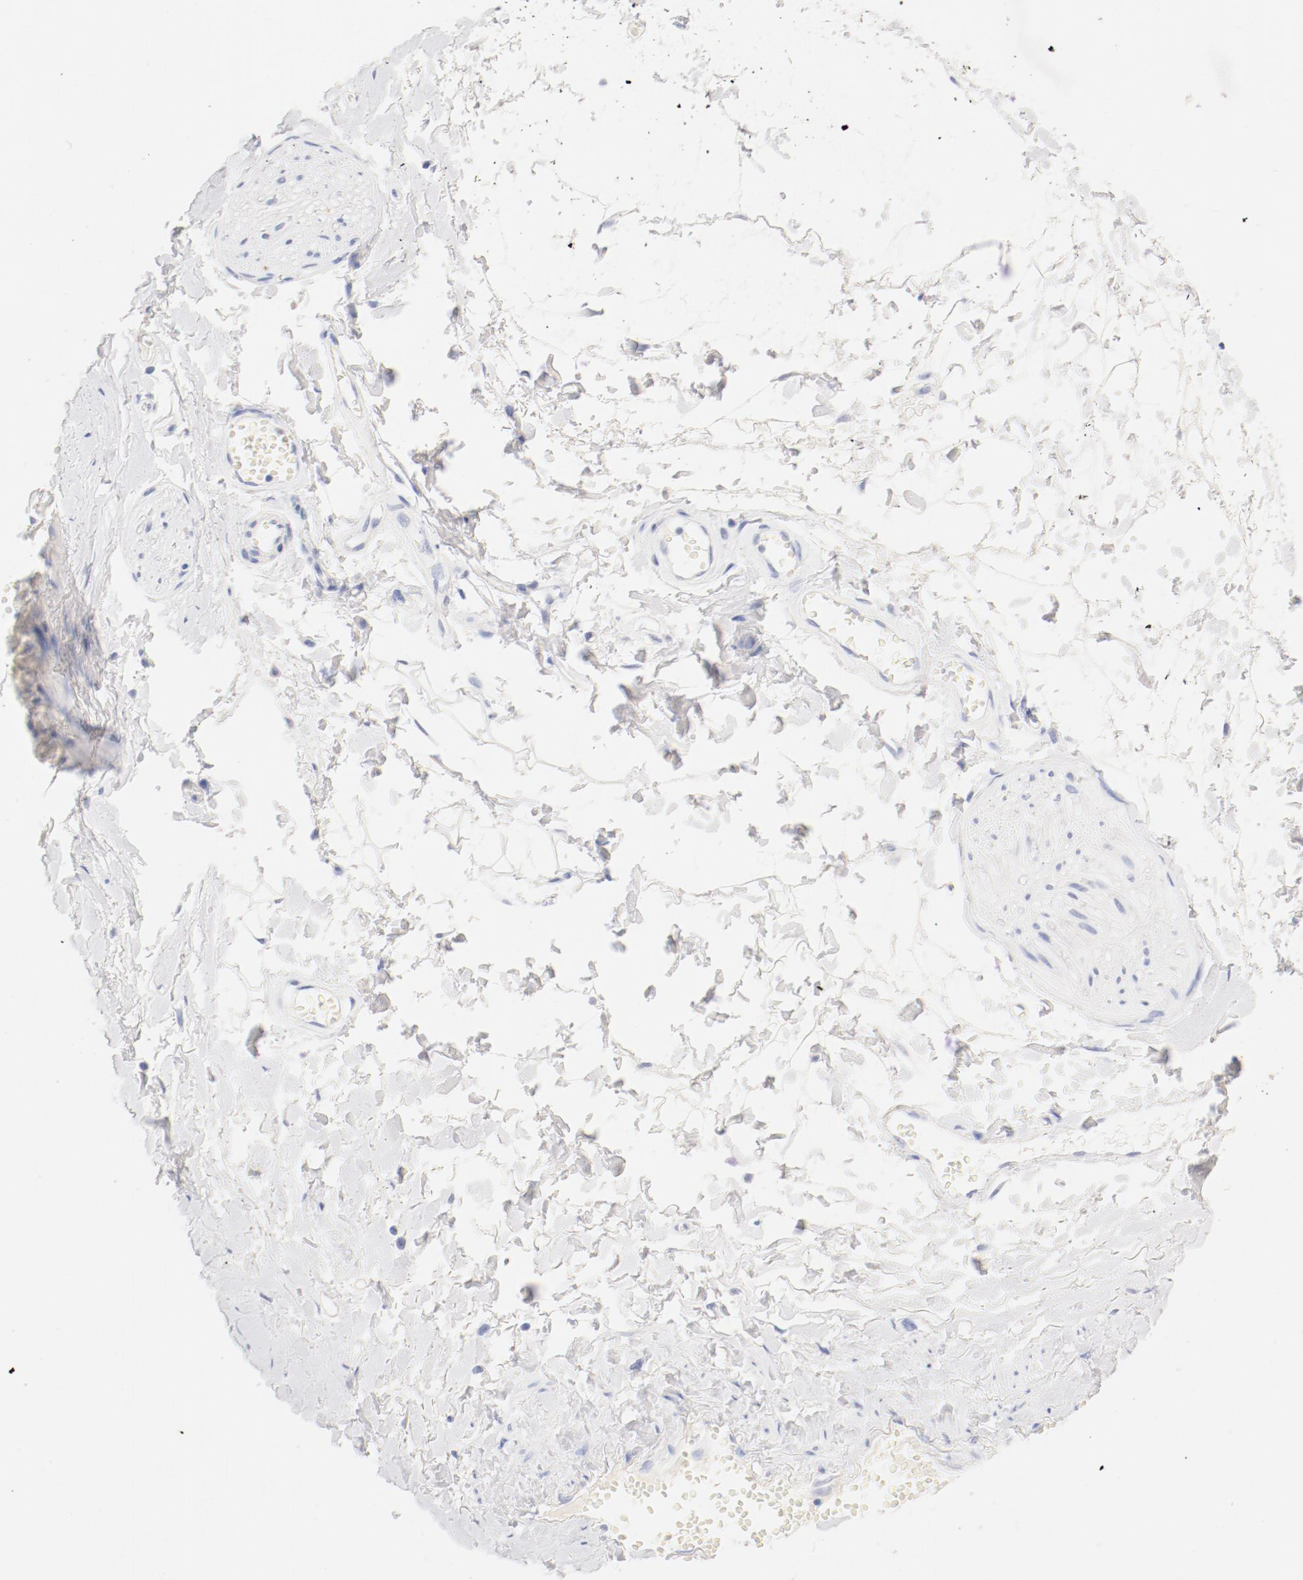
{"staining": {"intensity": "negative", "quantity": "none", "location": "none"}, "tissue": "adipose tissue", "cell_type": "Adipocytes", "image_type": "normal", "snomed": [{"axis": "morphology", "description": "Normal tissue, NOS"}, {"axis": "morphology", "description": "Inflammation, NOS"}, {"axis": "topography", "description": "Salivary gland"}, {"axis": "topography", "description": "Peripheral nerve tissue"}], "caption": "Photomicrograph shows no significant protein staining in adipocytes of normal adipose tissue. (IHC, brightfield microscopy, high magnification).", "gene": "HOMER1", "patient": {"sex": "female", "age": 75}}